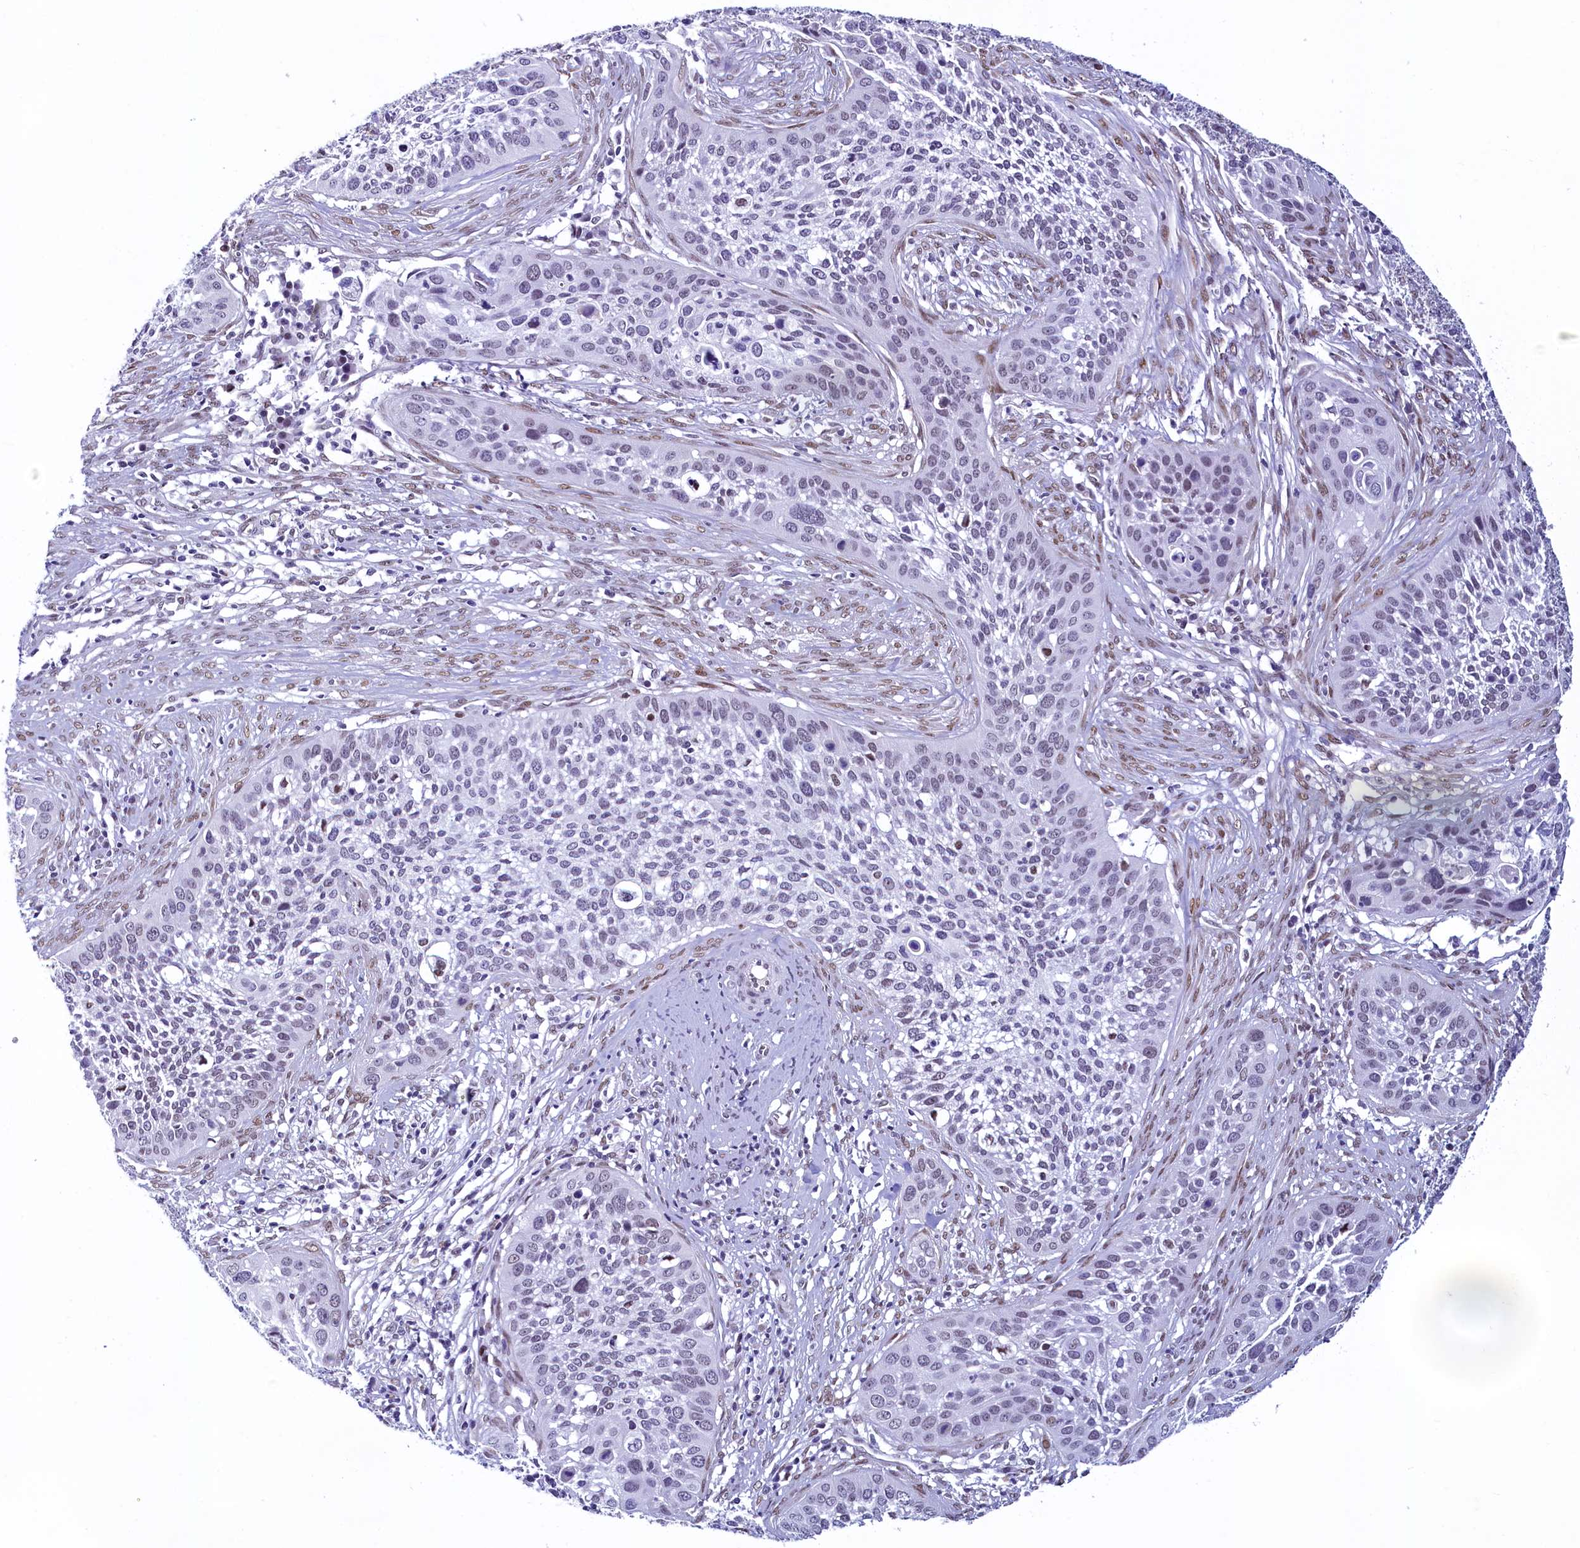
{"staining": {"intensity": "negative", "quantity": "none", "location": "none"}, "tissue": "cervical cancer", "cell_type": "Tumor cells", "image_type": "cancer", "snomed": [{"axis": "morphology", "description": "Squamous cell carcinoma, NOS"}, {"axis": "topography", "description": "Cervix"}], "caption": "A micrograph of cervical squamous cell carcinoma stained for a protein reveals no brown staining in tumor cells.", "gene": "SUGP2", "patient": {"sex": "female", "age": 34}}